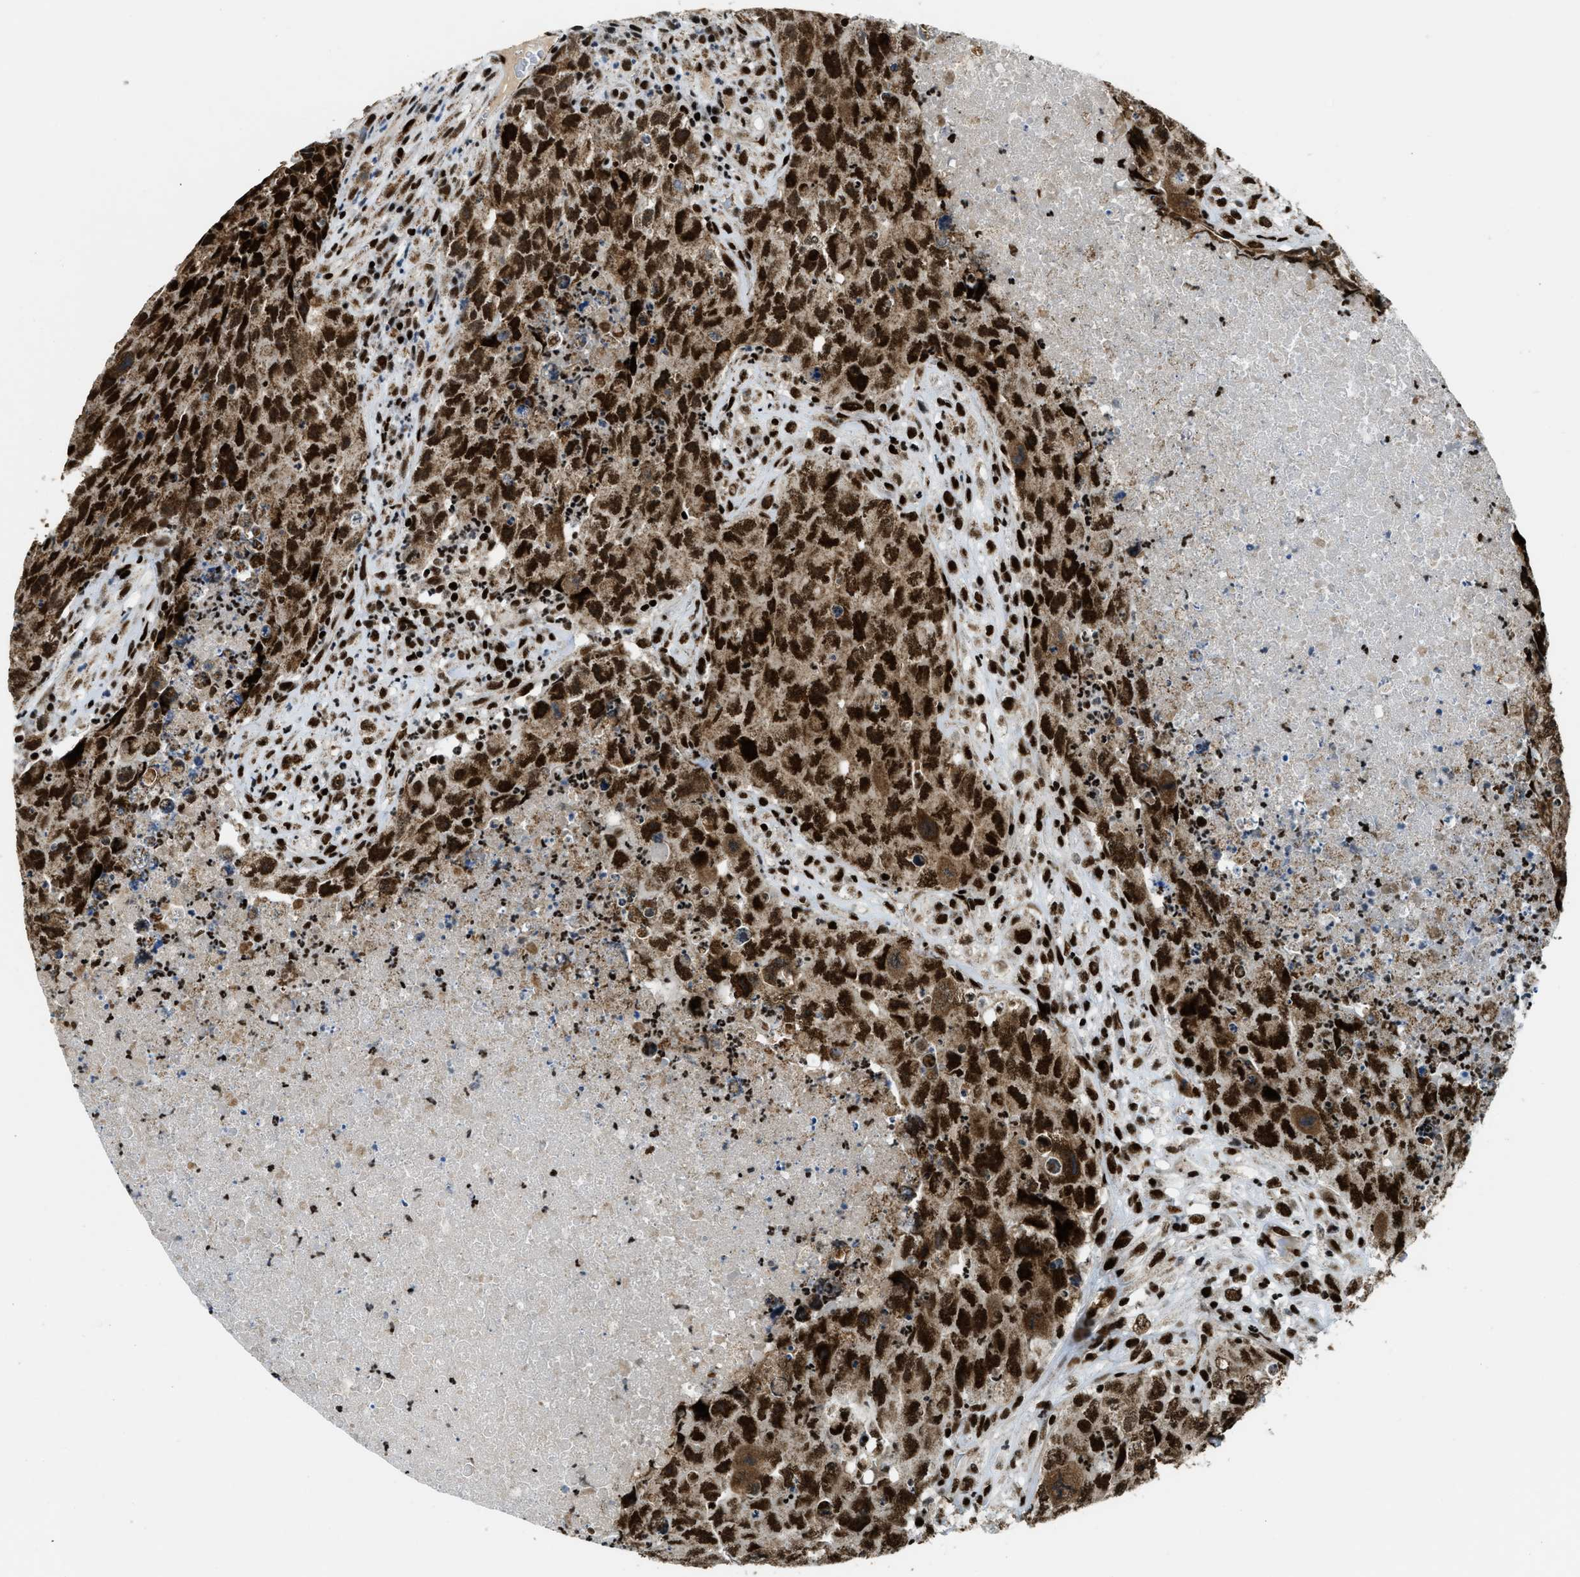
{"staining": {"intensity": "strong", "quantity": ">75%", "location": "nuclear"}, "tissue": "testis cancer", "cell_type": "Tumor cells", "image_type": "cancer", "snomed": [{"axis": "morphology", "description": "Carcinoma, Embryonal, NOS"}, {"axis": "topography", "description": "Testis"}], "caption": "A high-resolution histopathology image shows immunohistochemistry (IHC) staining of embryonal carcinoma (testis), which shows strong nuclear staining in approximately >75% of tumor cells. The staining was performed using DAB to visualize the protein expression in brown, while the nuclei were stained in blue with hematoxylin (Magnification: 20x).", "gene": "GABPB1", "patient": {"sex": "male", "age": 32}}